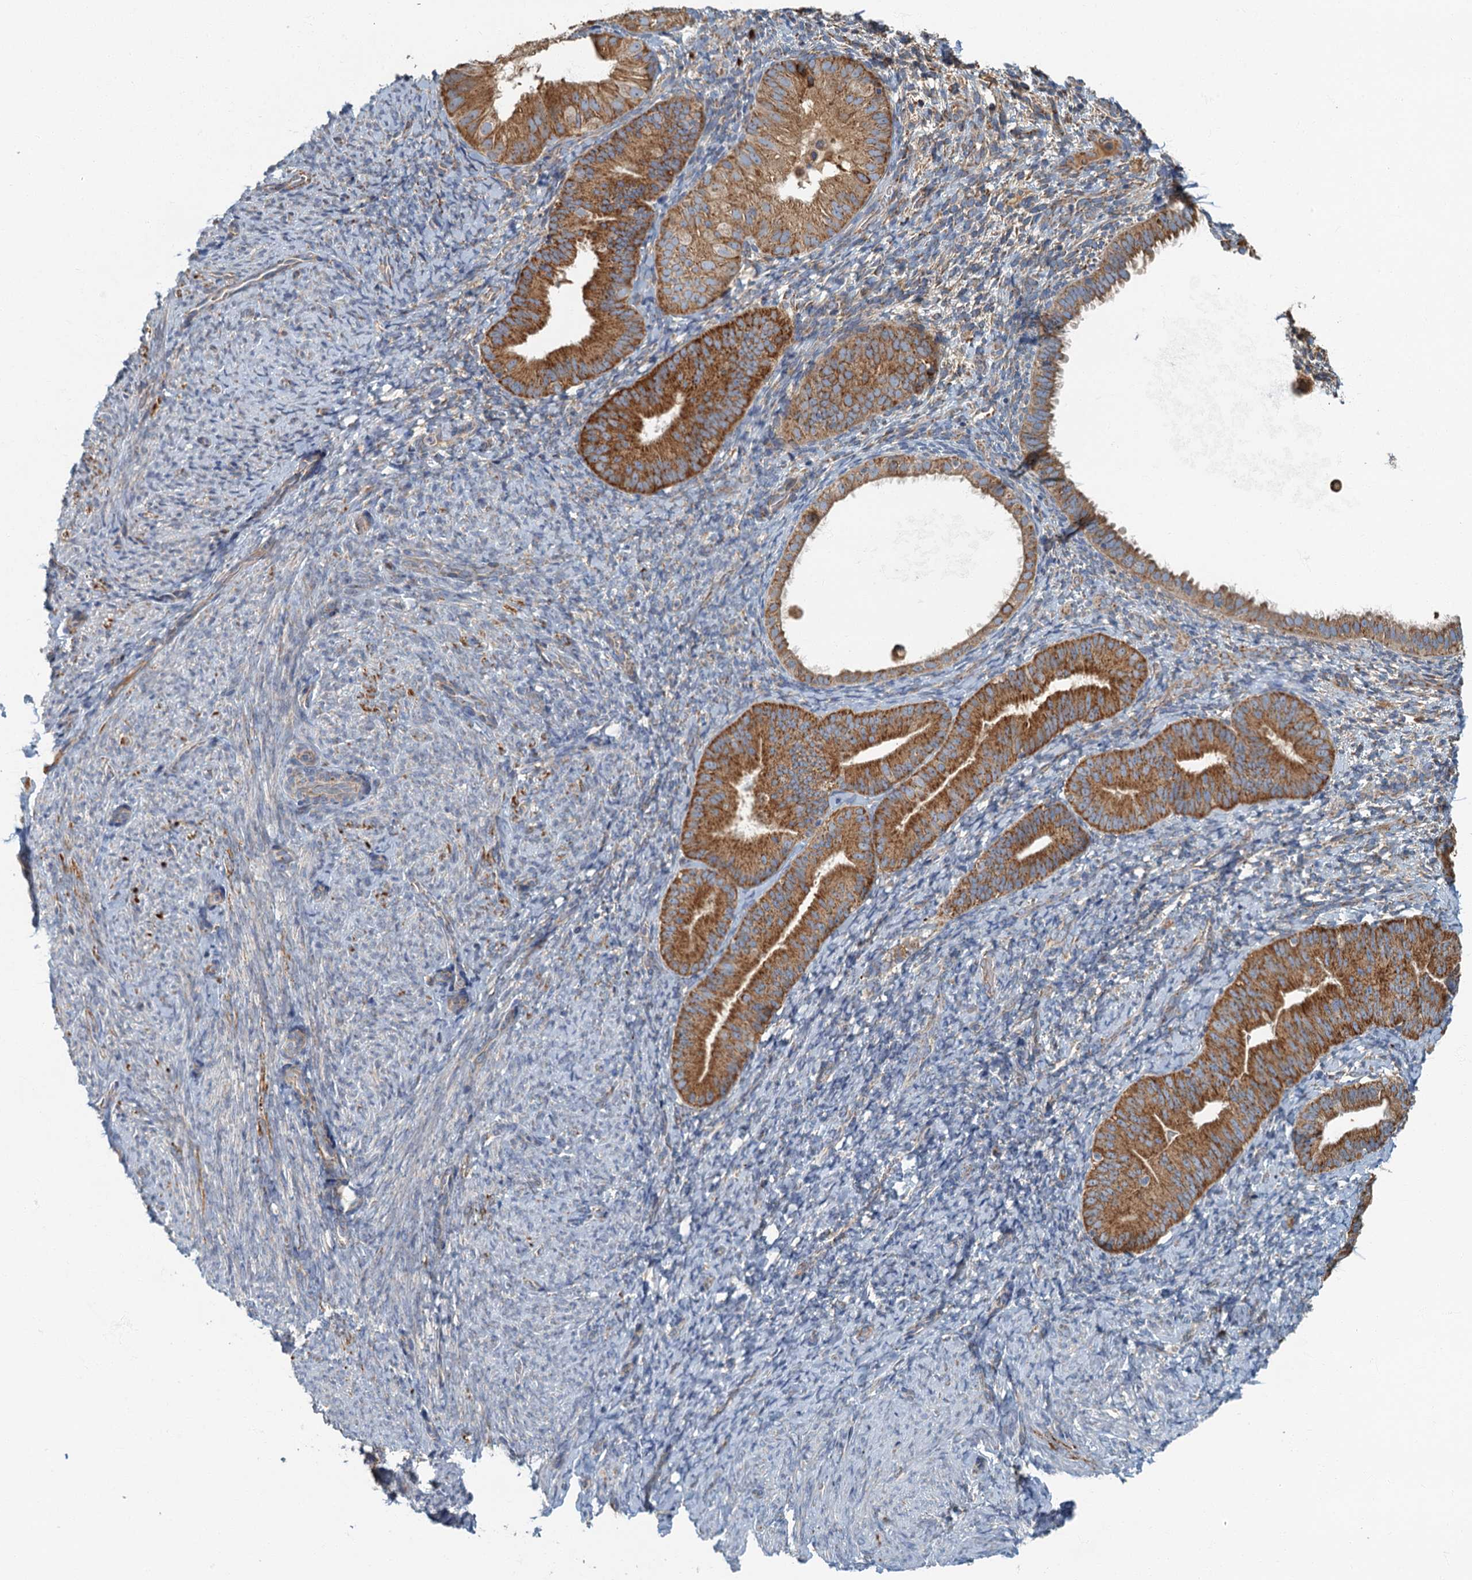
{"staining": {"intensity": "moderate", "quantity": "25%-75%", "location": "cytoplasmic/membranous"}, "tissue": "endometrium", "cell_type": "Cells in endometrial stroma", "image_type": "normal", "snomed": [{"axis": "morphology", "description": "Normal tissue, NOS"}, {"axis": "topography", "description": "Endometrium"}], "caption": "Immunohistochemistry staining of unremarkable endometrium, which exhibits medium levels of moderate cytoplasmic/membranous expression in about 25%-75% of cells in endometrial stroma indicating moderate cytoplasmic/membranous protein positivity. The staining was performed using DAB (brown) for protein detection and nuclei were counterstained in hematoxylin (blue).", "gene": "SPDYC", "patient": {"sex": "female", "age": 65}}